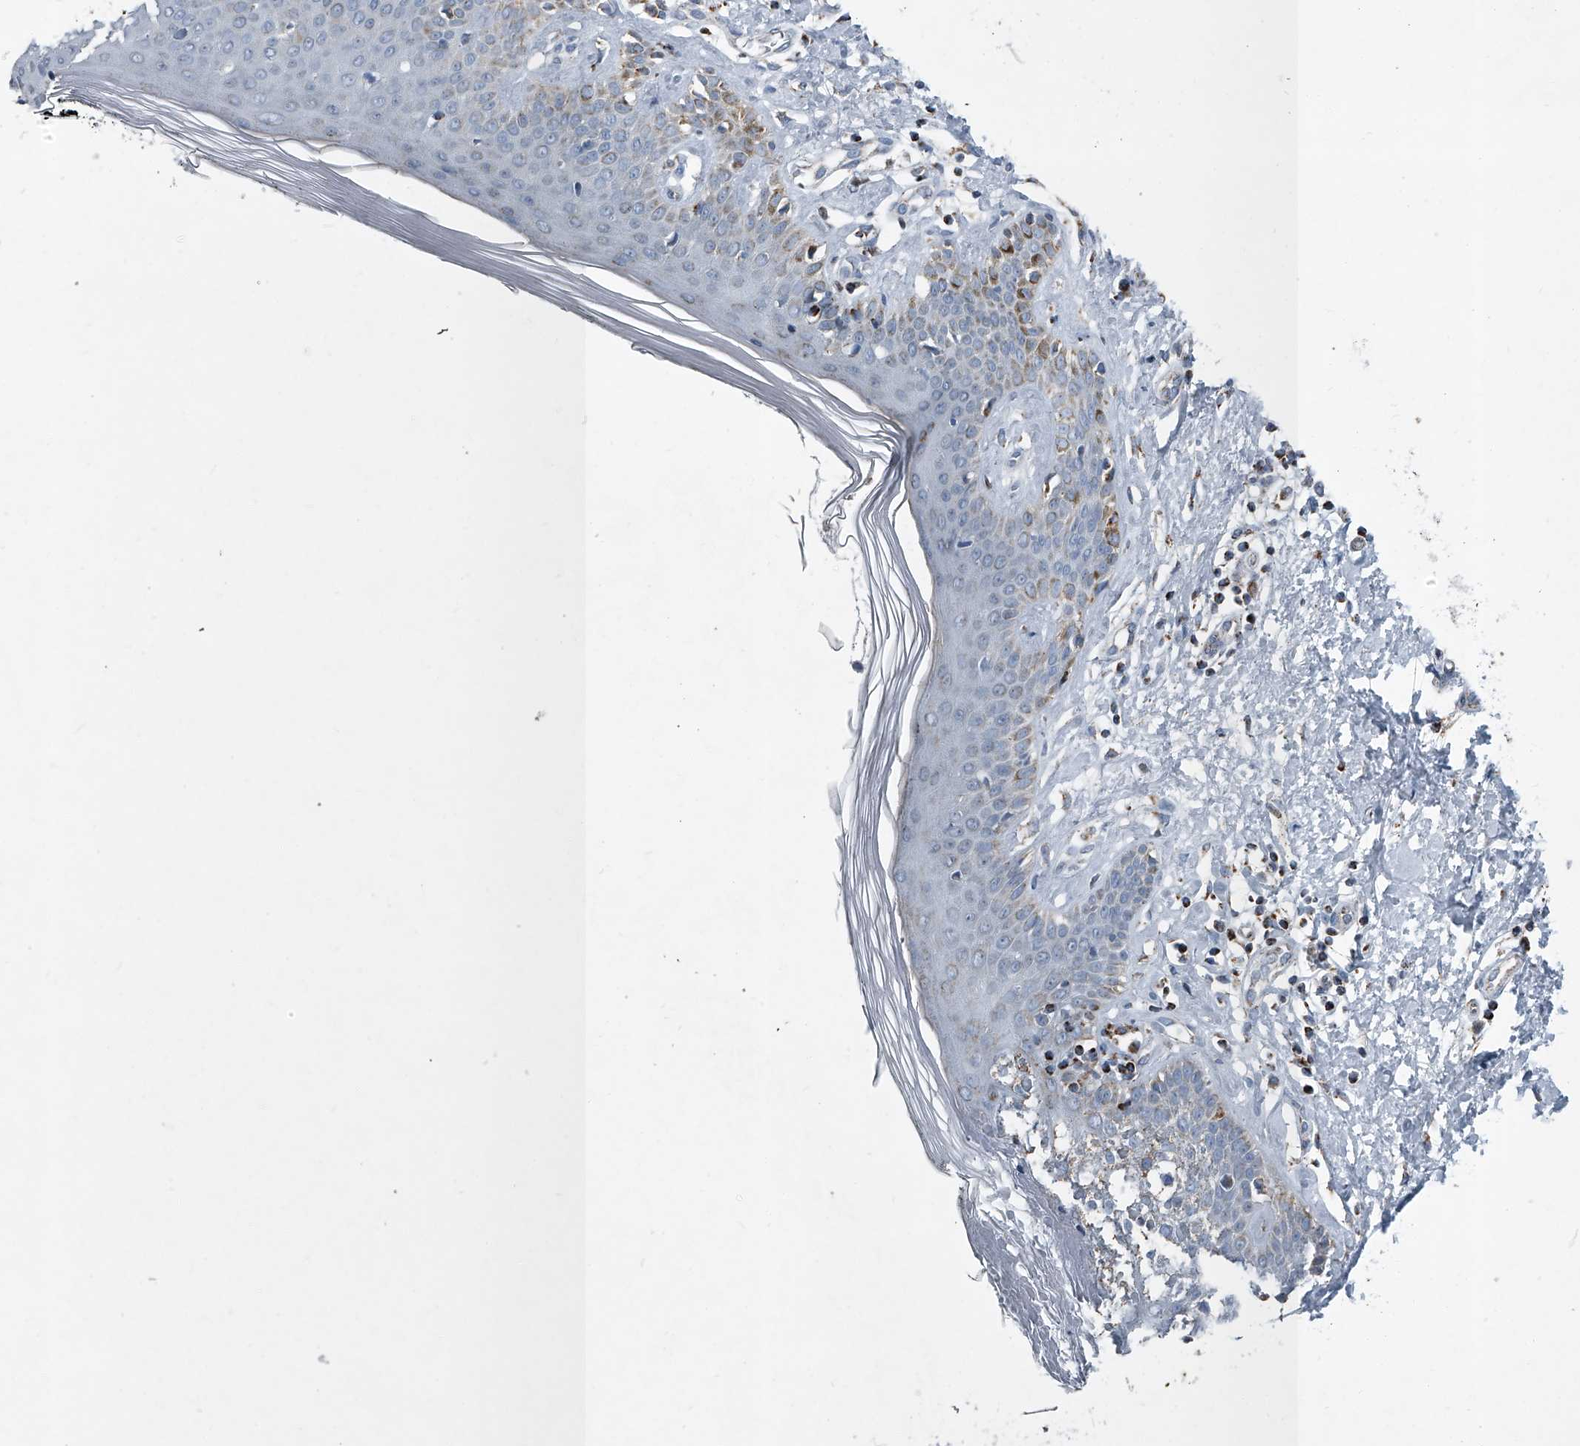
{"staining": {"intensity": "negative", "quantity": "none", "location": "none"}, "tissue": "skin", "cell_type": "Fibroblasts", "image_type": "normal", "snomed": [{"axis": "morphology", "description": "Normal tissue, NOS"}, {"axis": "topography", "description": "Skin"}], "caption": "A high-resolution photomicrograph shows IHC staining of normal skin, which shows no significant positivity in fibroblasts.", "gene": "CHRNA7", "patient": {"sex": "female", "age": 64}}